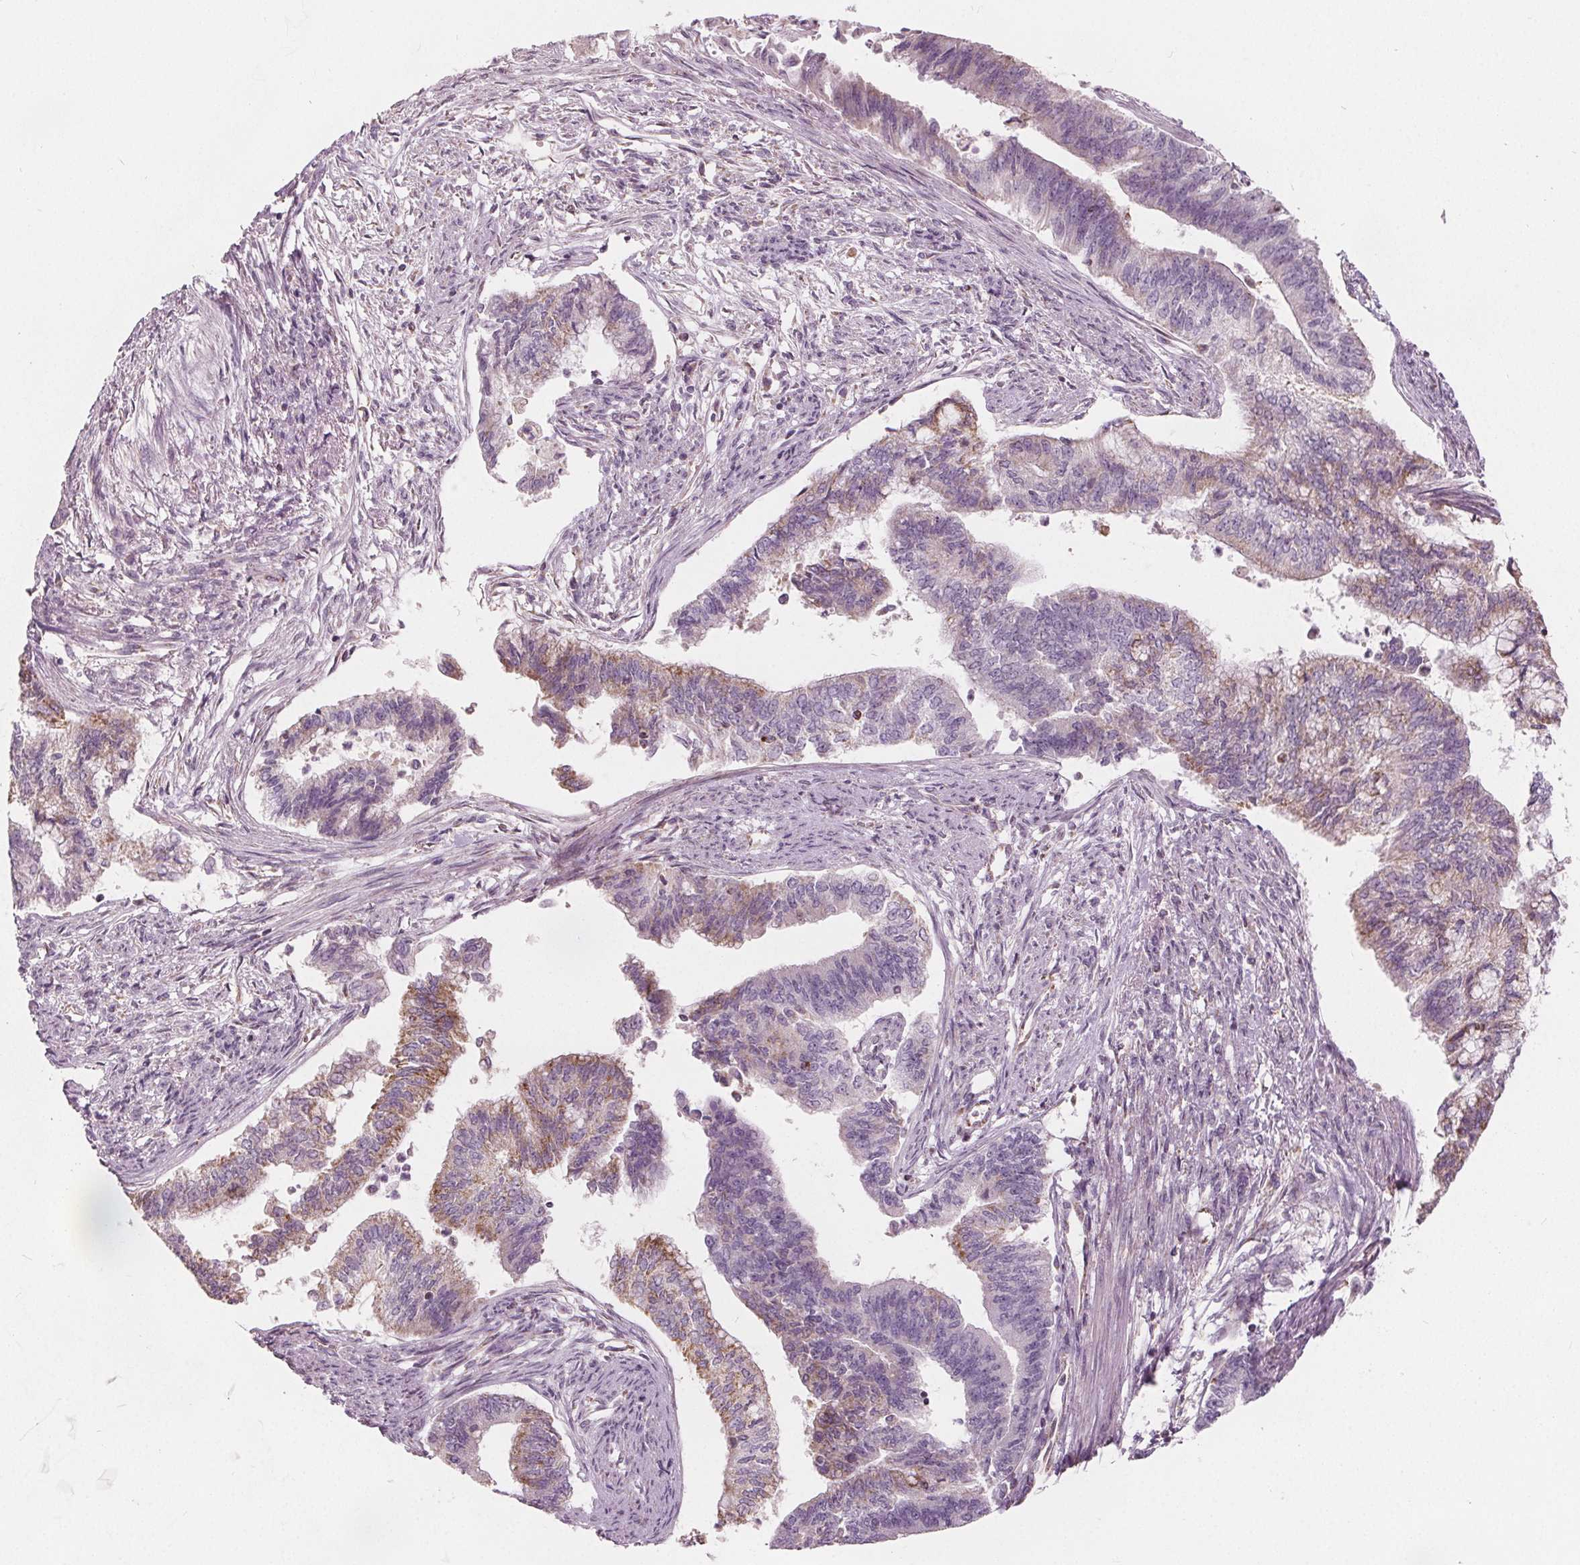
{"staining": {"intensity": "moderate", "quantity": "25%-75%", "location": "cytoplasmic/membranous"}, "tissue": "endometrial cancer", "cell_type": "Tumor cells", "image_type": "cancer", "snomed": [{"axis": "morphology", "description": "Adenocarcinoma, NOS"}, {"axis": "topography", "description": "Endometrium"}], "caption": "Adenocarcinoma (endometrial) stained for a protein (brown) demonstrates moderate cytoplasmic/membranous positive positivity in approximately 25%-75% of tumor cells.", "gene": "ECI2", "patient": {"sex": "female", "age": 65}}